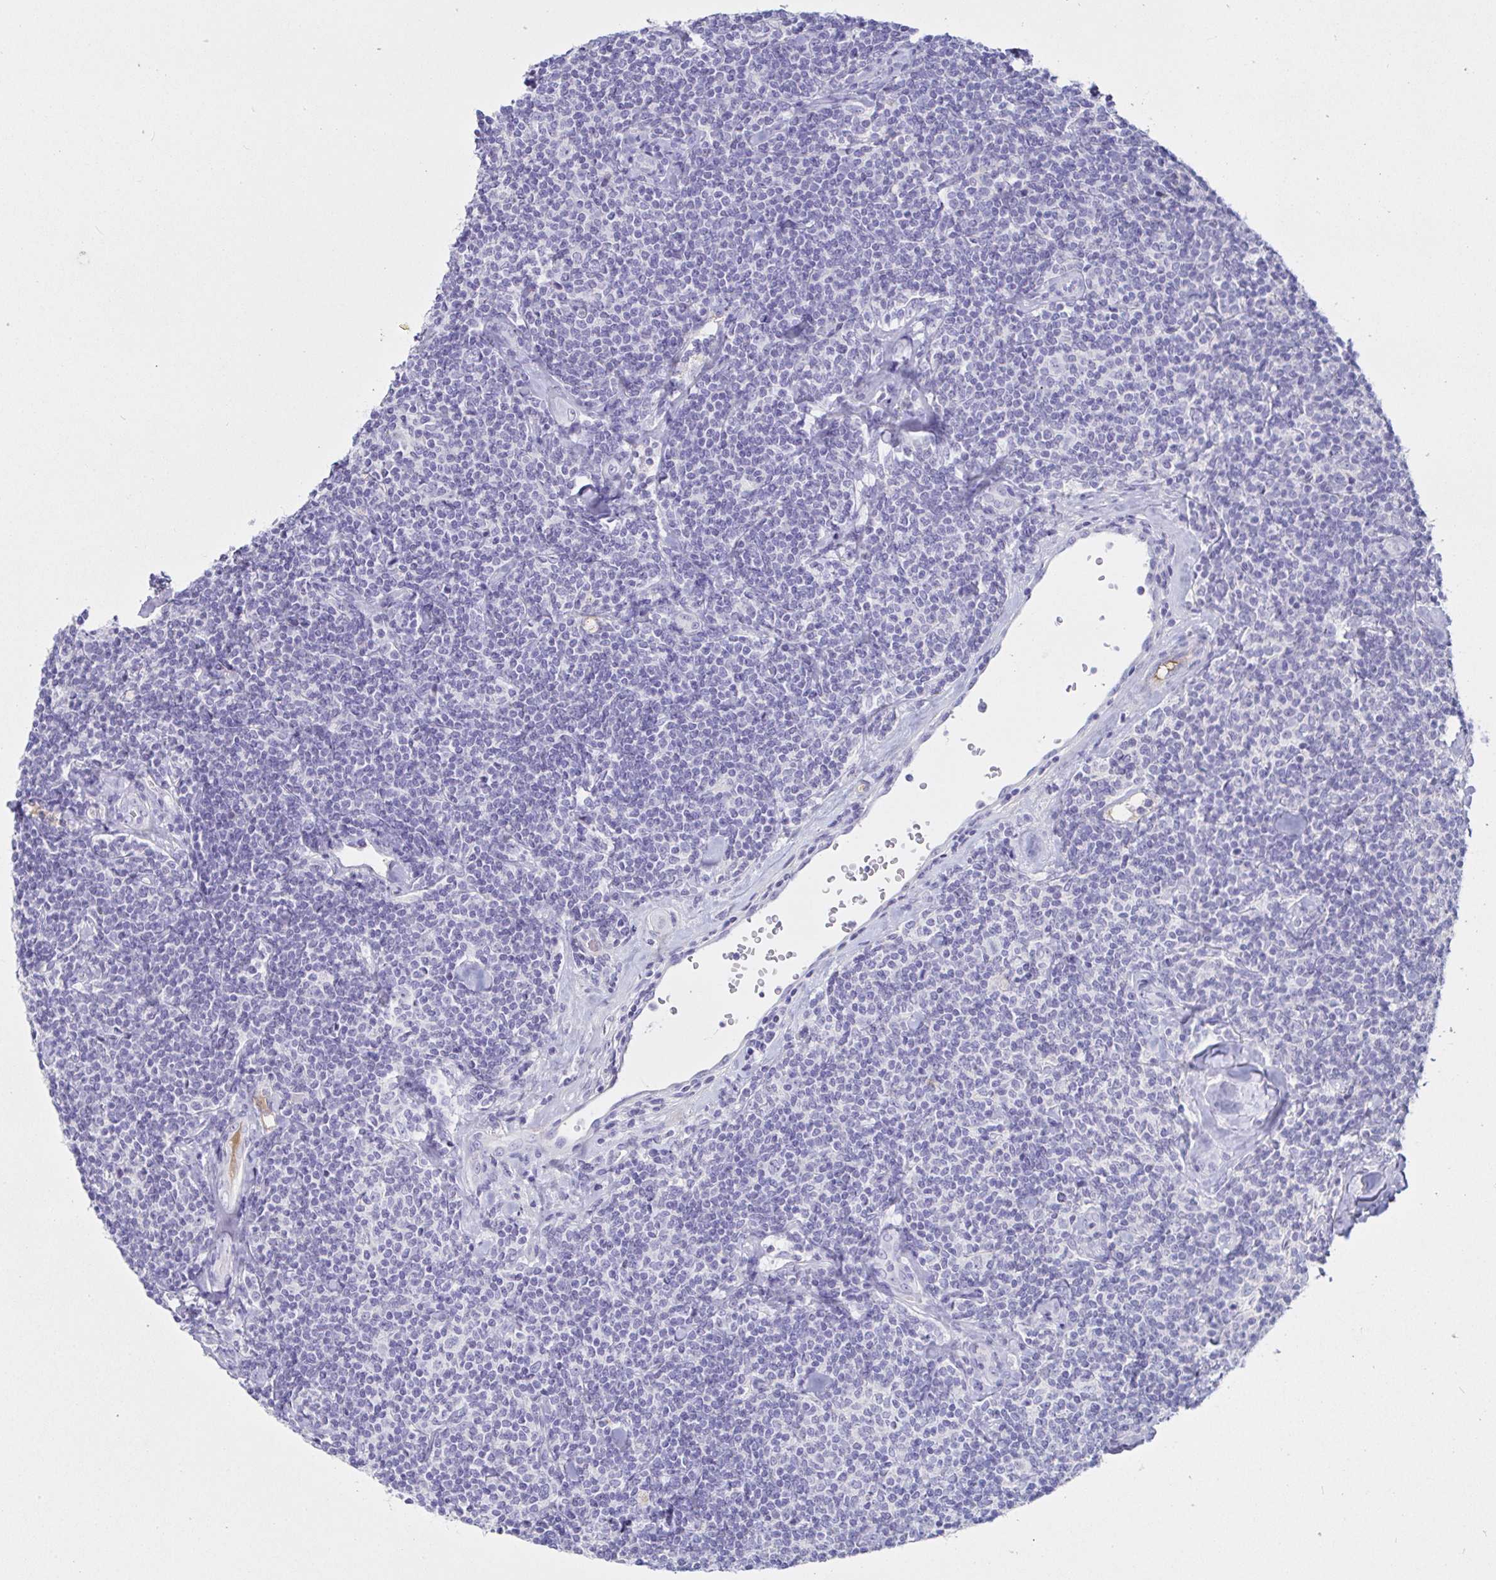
{"staining": {"intensity": "negative", "quantity": "none", "location": "none"}, "tissue": "lymphoma", "cell_type": "Tumor cells", "image_type": "cancer", "snomed": [{"axis": "morphology", "description": "Malignant lymphoma, non-Hodgkin's type, Low grade"}, {"axis": "topography", "description": "Lymph node"}], "caption": "Immunohistochemical staining of malignant lymphoma, non-Hodgkin's type (low-grade) exhibits no significant expression in tumor cells.", "gene": "SAA4", "patient": {"sex": "female", "age": 56}}